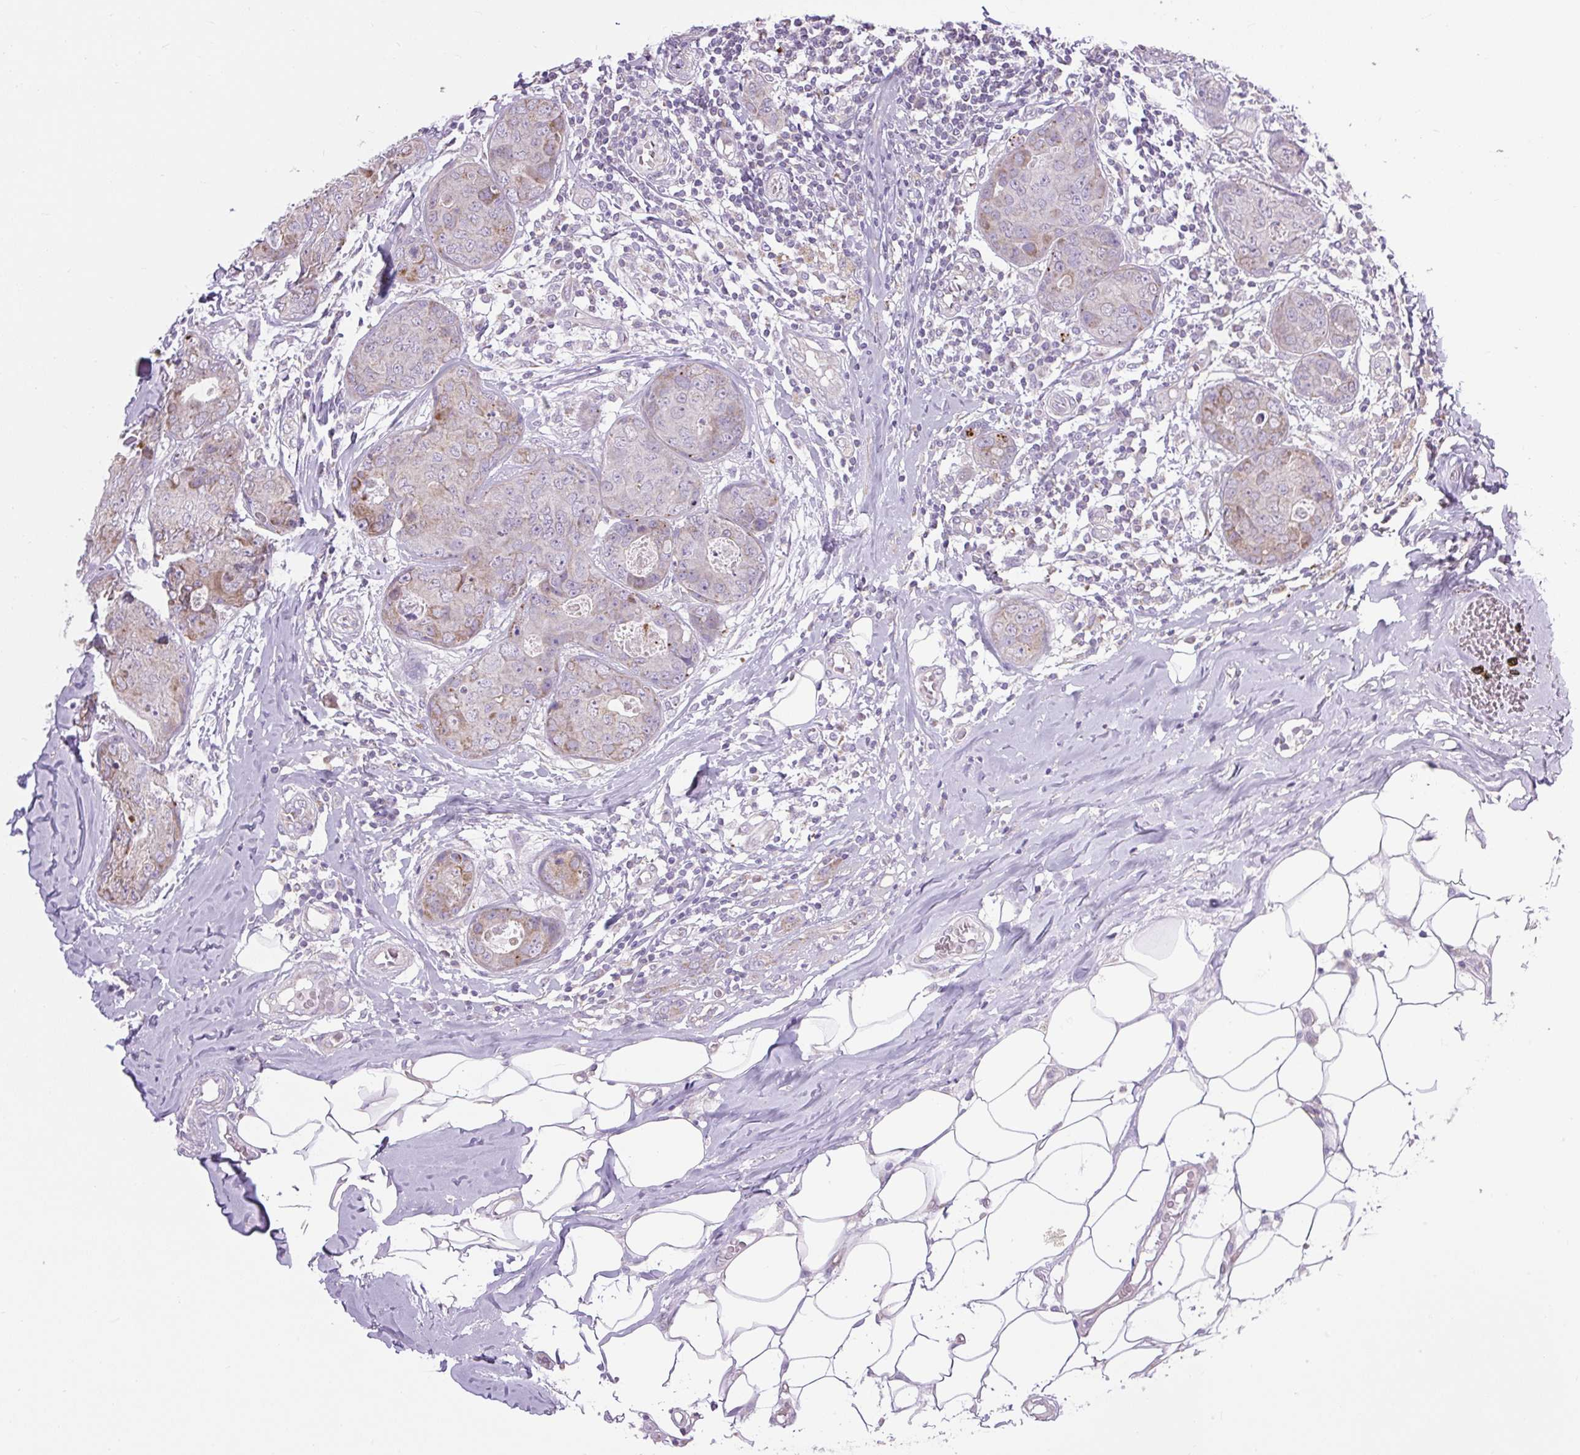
{"staining": {"intensity": "moderate", "quantity": "<25%", "location": "cytoplasmic/membranous"}, "tissue": "breast cancer", "cell_type": "Tumor cells", "image_type": "cancer", "snomed": [{"axis": "morphology", "description": "Duct carcinoma"}, {"axis": "topography", "description": "Breast"}], "caption": "Protein positivity by IHC exhibits moderate cytoplasmic/membranous staining in approximately <25% of tumor cells in breast cancer. (brown staining indicates protein expression, while blue staining denotes nuclei).", "gene": "RNASE10", "patient": {"sex": "female", "age": 43}}